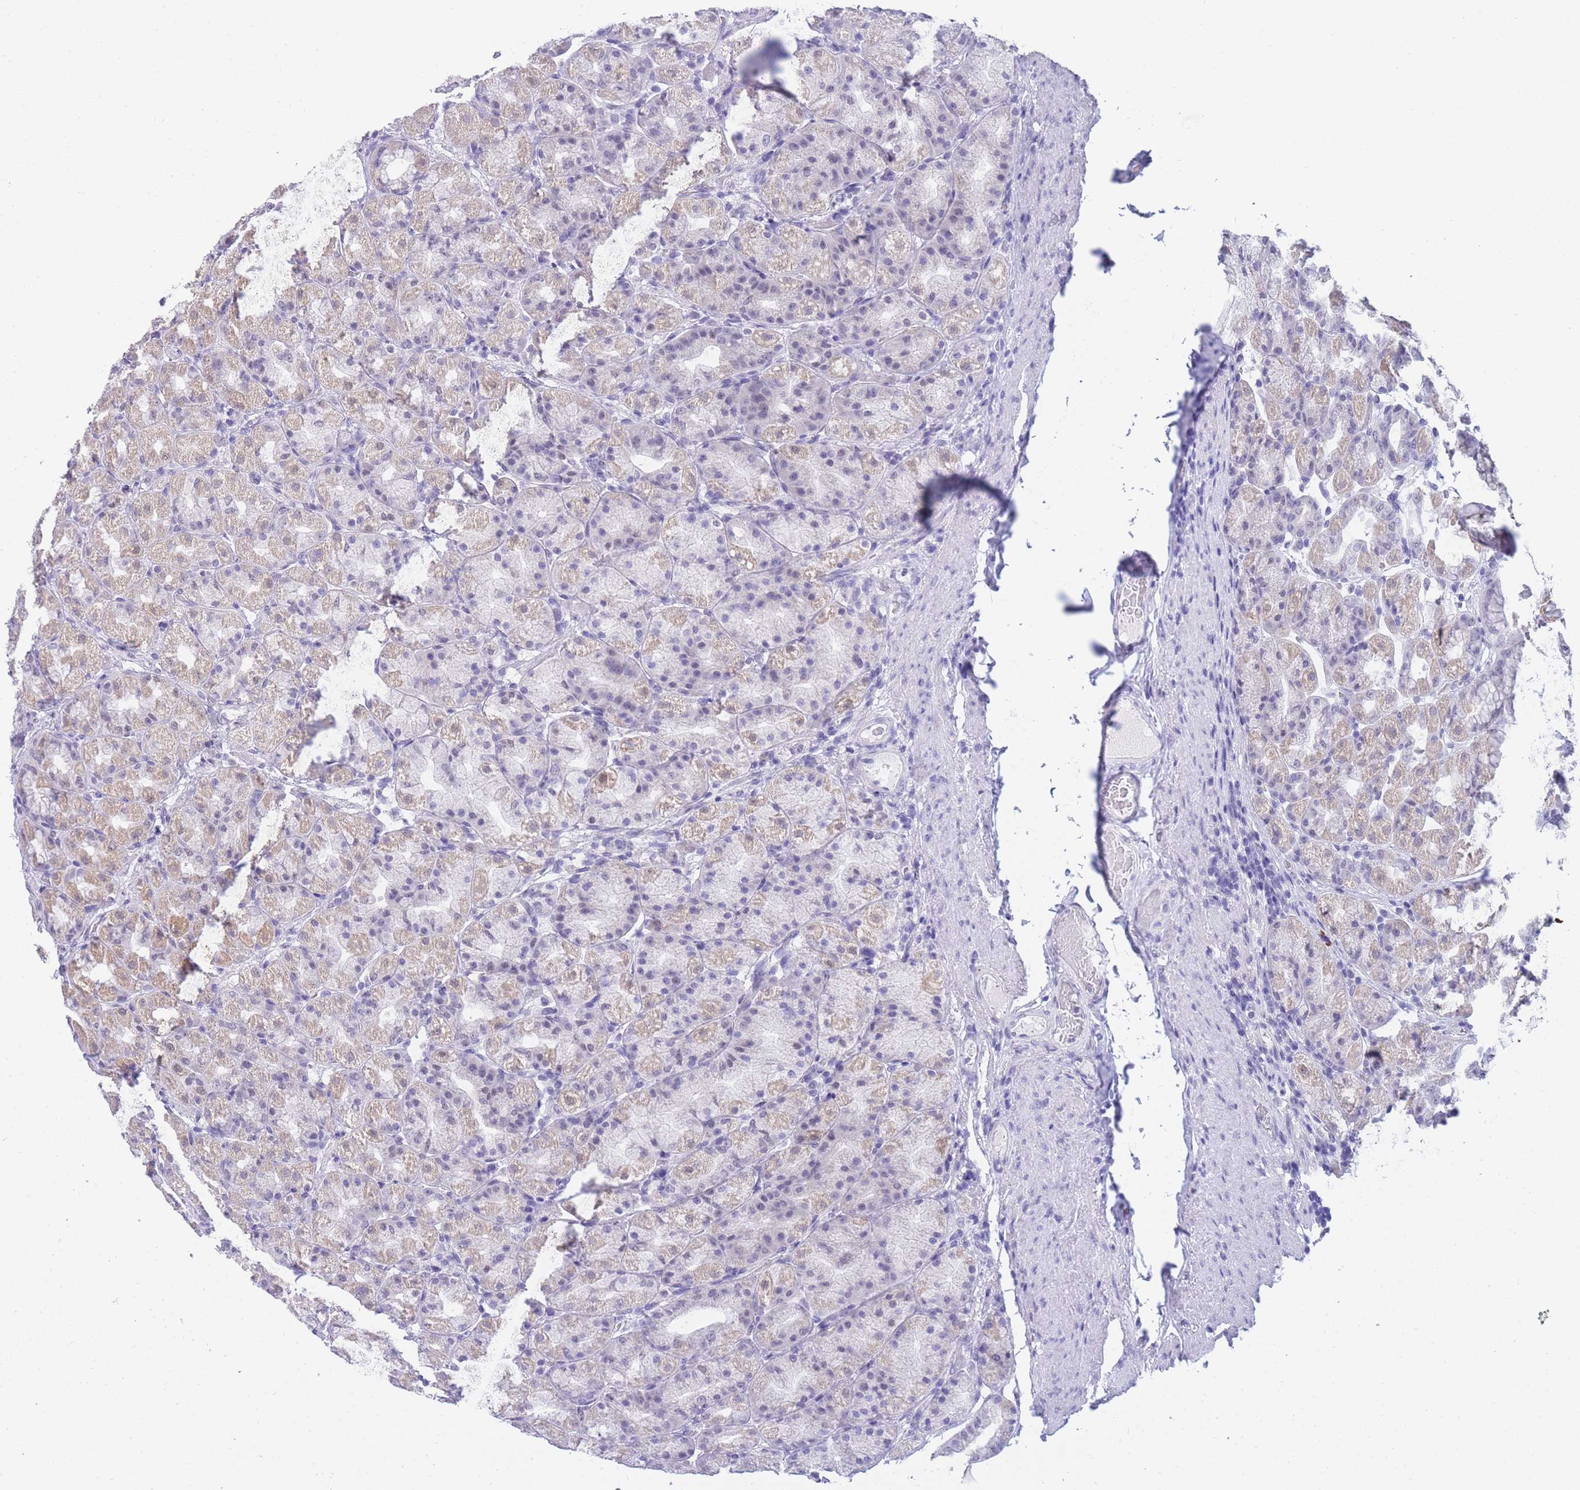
{"staining": {"intensity": "weak", "quantity": "25%-75%", "location": "cytoplasmic/membranous,nuclear"}, "tissue": "stomach", "cell_type": "Glandular cells", "image_type": "normal", "snomed": [{"axis": "morphology", "description": "Normal tissue, NOS"}, {"axis": "topography", "description": "Stomach, upper"}, {"axis": "topography", "description": "Stomach"}], "caption": "Immunohistochemistry (IHC) photomicrograph of benign stomach stained for a protein (brown), which shows low levels of weak cytoplasmic/membranous,nuclear expression in about 25%-75% of glandular cells.", "gene": "FRAT2", "patient": {"sex": "male", "age": 68}}